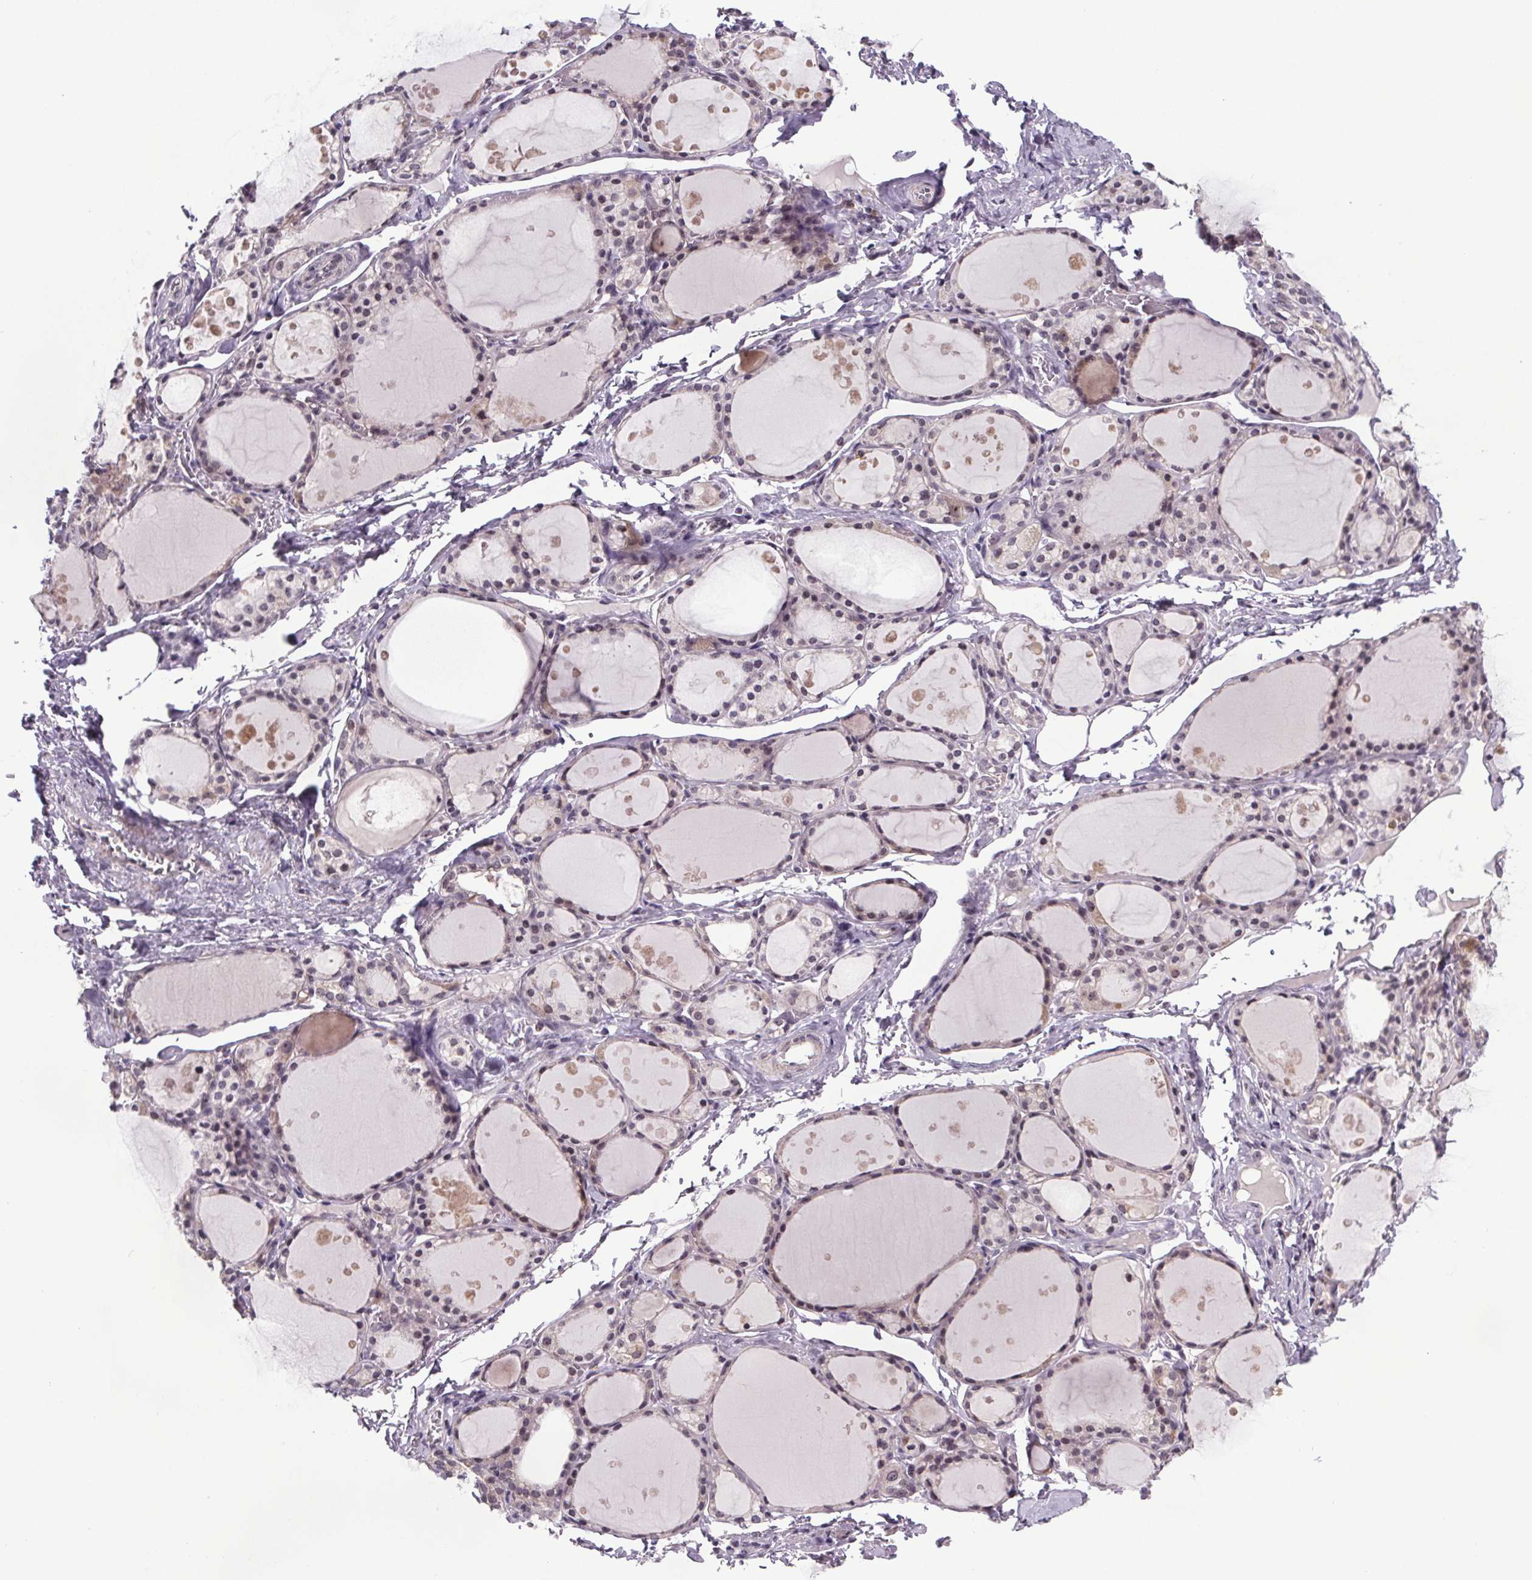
{"staining": {"intensity": "moderate", "quantity": "25%-75%", "location": "nuclear"}, "tissue": "thyroid gland", "cell_type": "Glandular cells", "image_type": "normal", "snomed": [{"axis": "morphology", "description": "Normal tissue, NOS"}, {"axis": "topography", "description": "Thyroid gland"}], "caption": "Brown immunohistochemical staining in benign human thyroid gland displays moderate nuclear expression in about 25%-75% of glandular cells. (Stains: DAB in brown, nuclei in blue, Microscopy: brightfield microscopy at high magnification).", "gene": "ATMIN", "patient": {"sex": "male", "age": 68}}